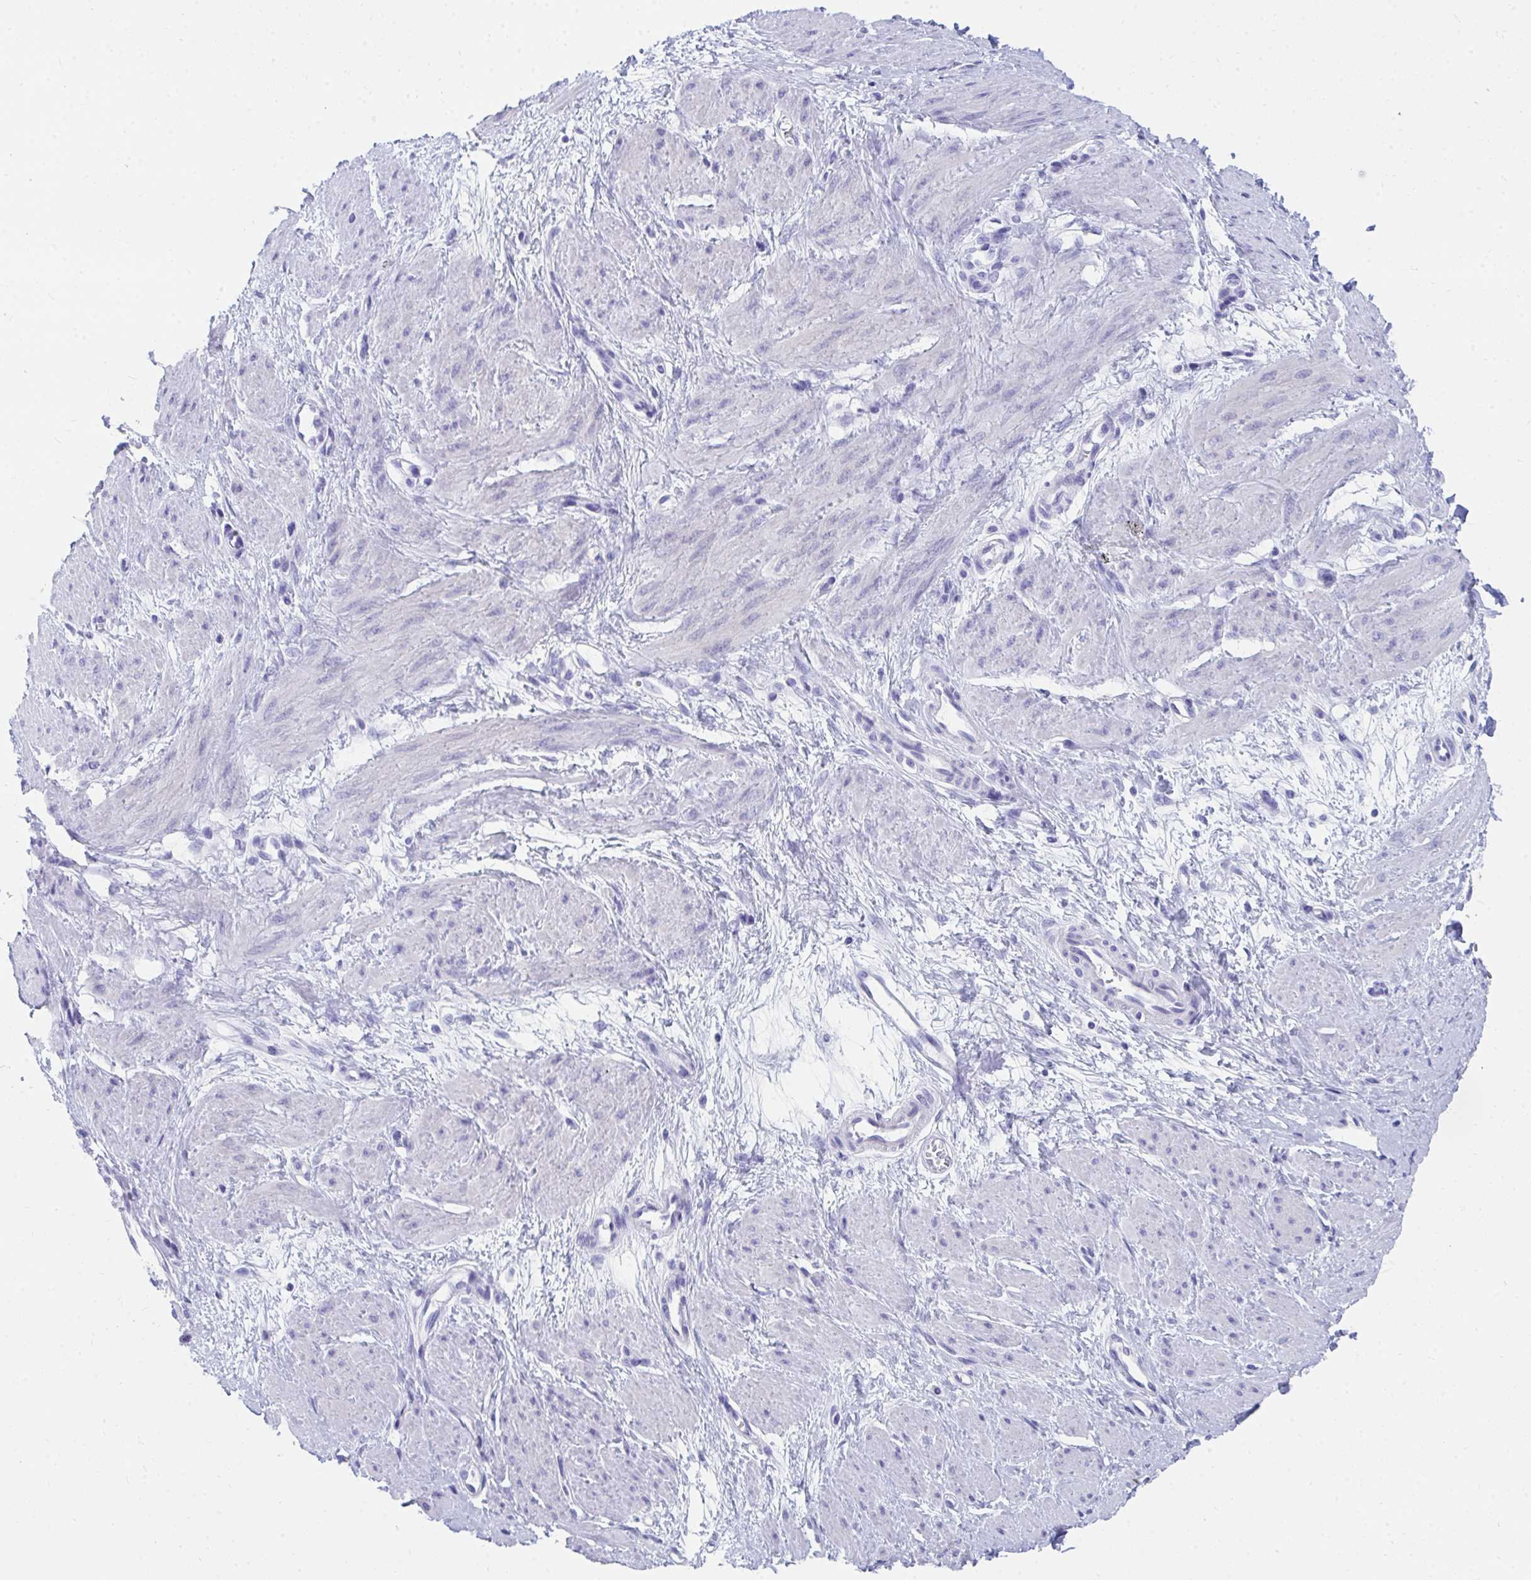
{"staining": {"intensity": "negative", "quantity": "none", "location": "none"}, "tissue": "smooth muscle", "cell_type": "Smooth muscle cells", "image_type": "normal", "snomed": [{"axis": "morphology", "description": "Normal tissue, NOS"}, {"axis": "topography", "description": "Smooth muscle"}, {"axis": "topography", "description": "Uterus"}], "caption": "A histopathology image of human smooth muscle is negative for staining in smooth muscle cells. Brightfield microscopy of immunohistochemistry stained with DAB (3,3'-diaminobenzidine) (brown) and hematoxylin (blue), captured at high magnification.", "gene": "HGD", "patient": {"sex": "female", "age": 39}}